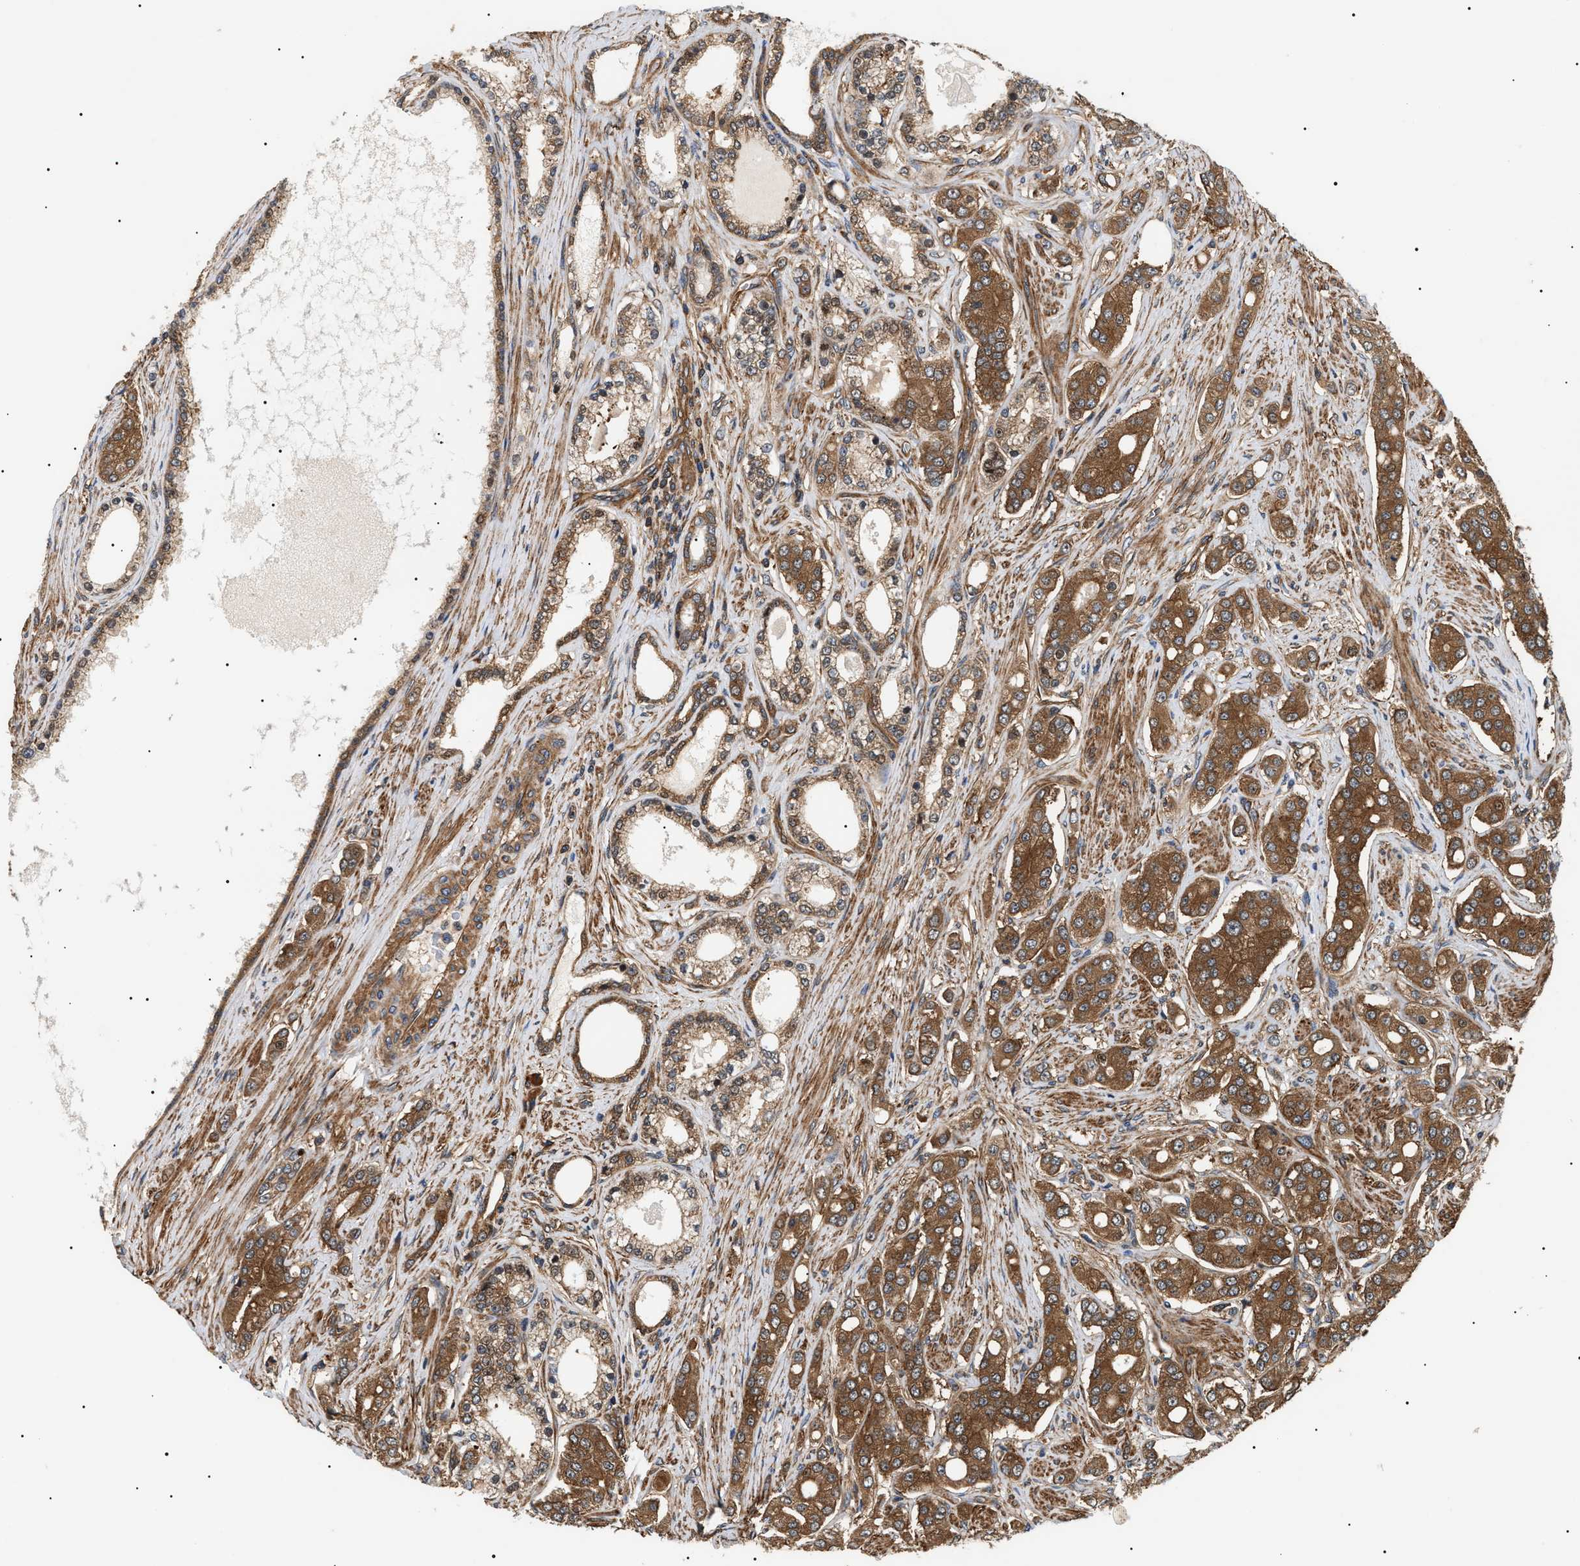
{"staining": {"intensity": "strong", "quantity": ">75%", "location": "cytoplasmic/membranous"}, "tissue": "prostate cancer", "cell_type": "Tumor cells", "image_type": "cancer", "snomed": [{"axis": "morphology", "description": "Adenocarcinoma, High grade"}, {"axis": "topography", "description": "Prostate"}], "caption": "Prostate cancer (adenocarcinoma (high-grade)) stained for a protein (brown) displays strong cytoplasmic/membranous positive expression in approximately >75% of tumor cells.", "gene": "SH3GLB2", "patient": {"sex": "male", "age": 71}}